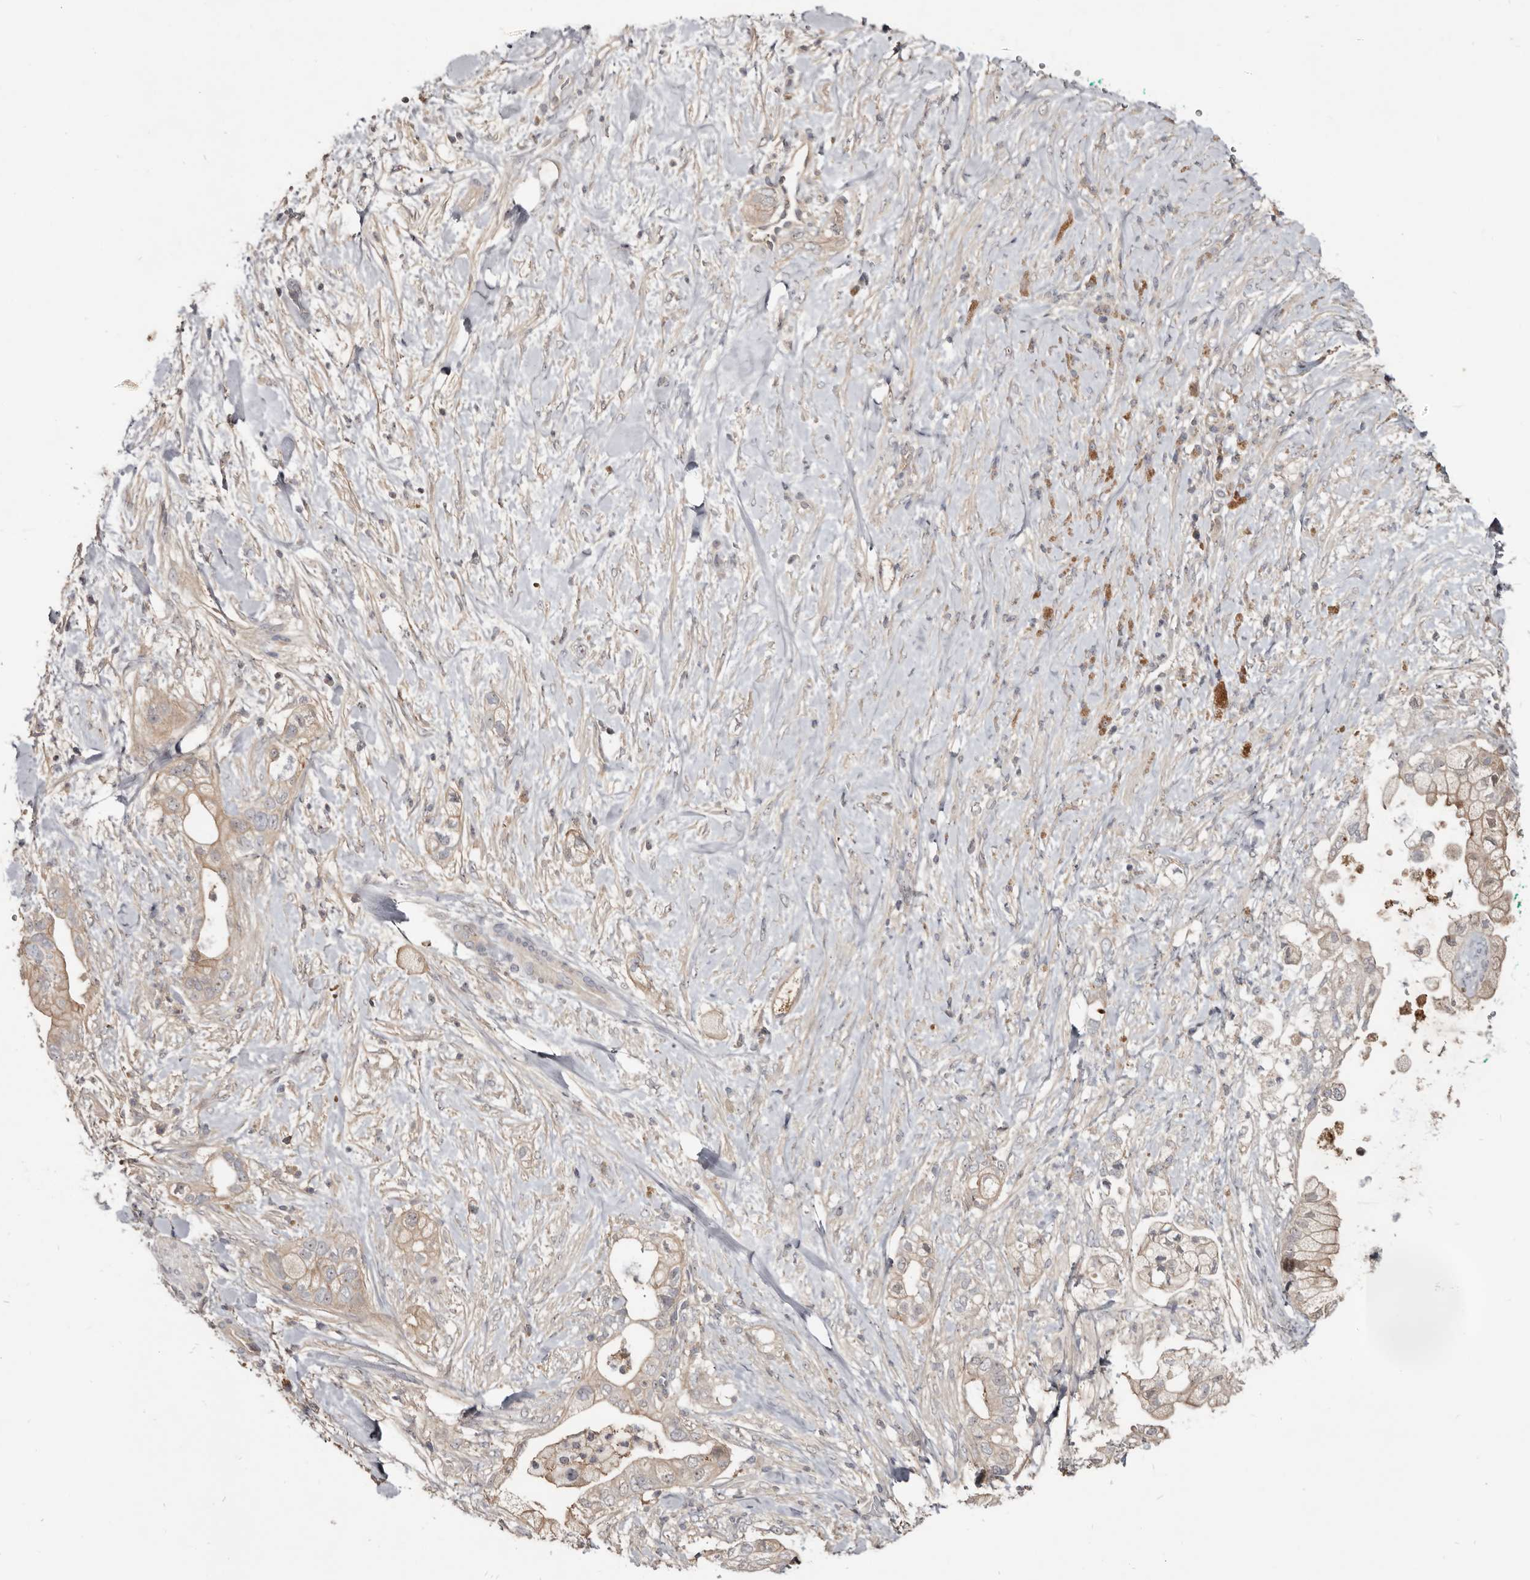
{"staining": {"intensity": "weak", "quantity": "25%-75%", "location": "cytoplasmic/membranous"}, "tissue": "pancreatic cancer", "cell_type": "Tumor cells", "image_type": "cancer", "snomed": [{"axis": "morphology", "description": "Adenocarcinoma, NOS"}, {"axis": "topography", "description": "Pancreas"}], "caption": "Adenocarcinoma (pancreatic) was stained to show a protein in brown. There is low levels of weak cytoplasmic/membranous staining in approximately 25%-75% of tumor cells.", "gene": "TTC39A", "patient": {"sex": "male", "age": 53}}